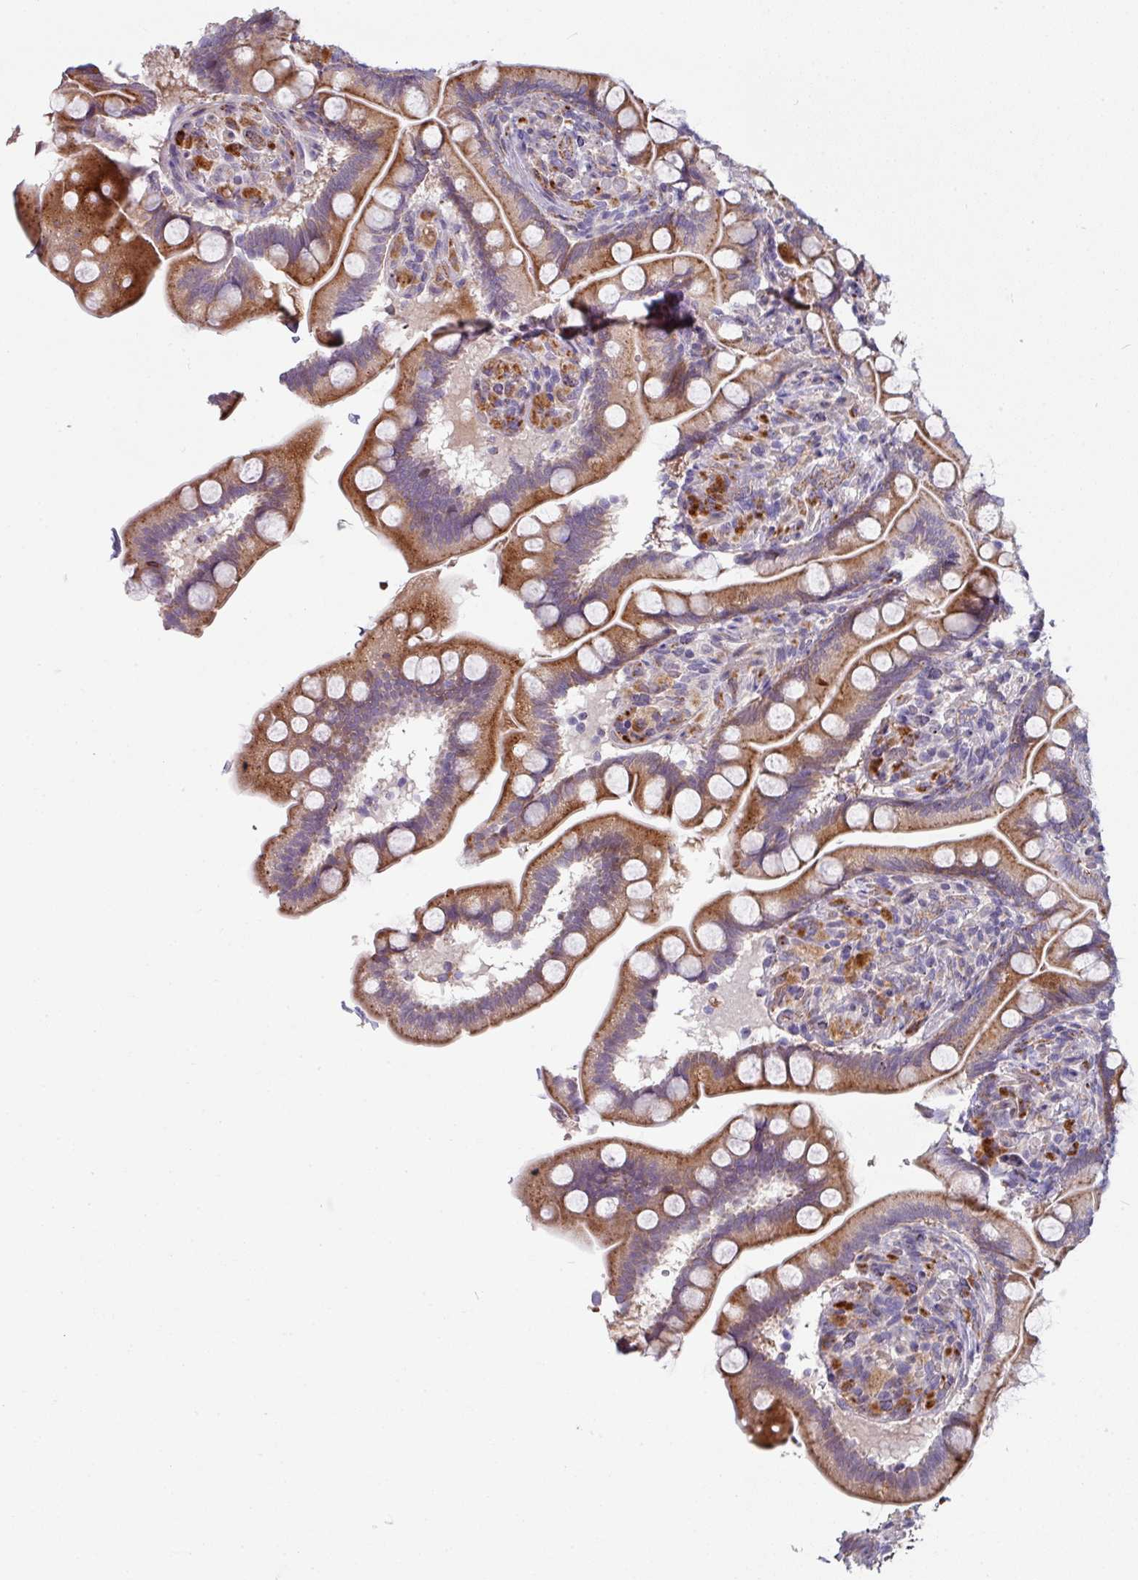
{"staining": {"intensity": "strong", "quantity": ">75%", "location": "cytoplasmic/membranous"}, "tissue": "small intestine", "cell_type": "Glandular cells", "image_type": "normal", "snomed": [{"axis": "morphology", "description": "Normal tissue, NOS"}, {"axis": "topography", "description": "Small intestine"}], "caption": "Human small intestine stained with a brown dye shows strong cytoplasmic/membranous positive positivity in approximately >75% of glandular cells.", "gene": "C2orf16", "patient": {"sex": "female", "age": 64}}